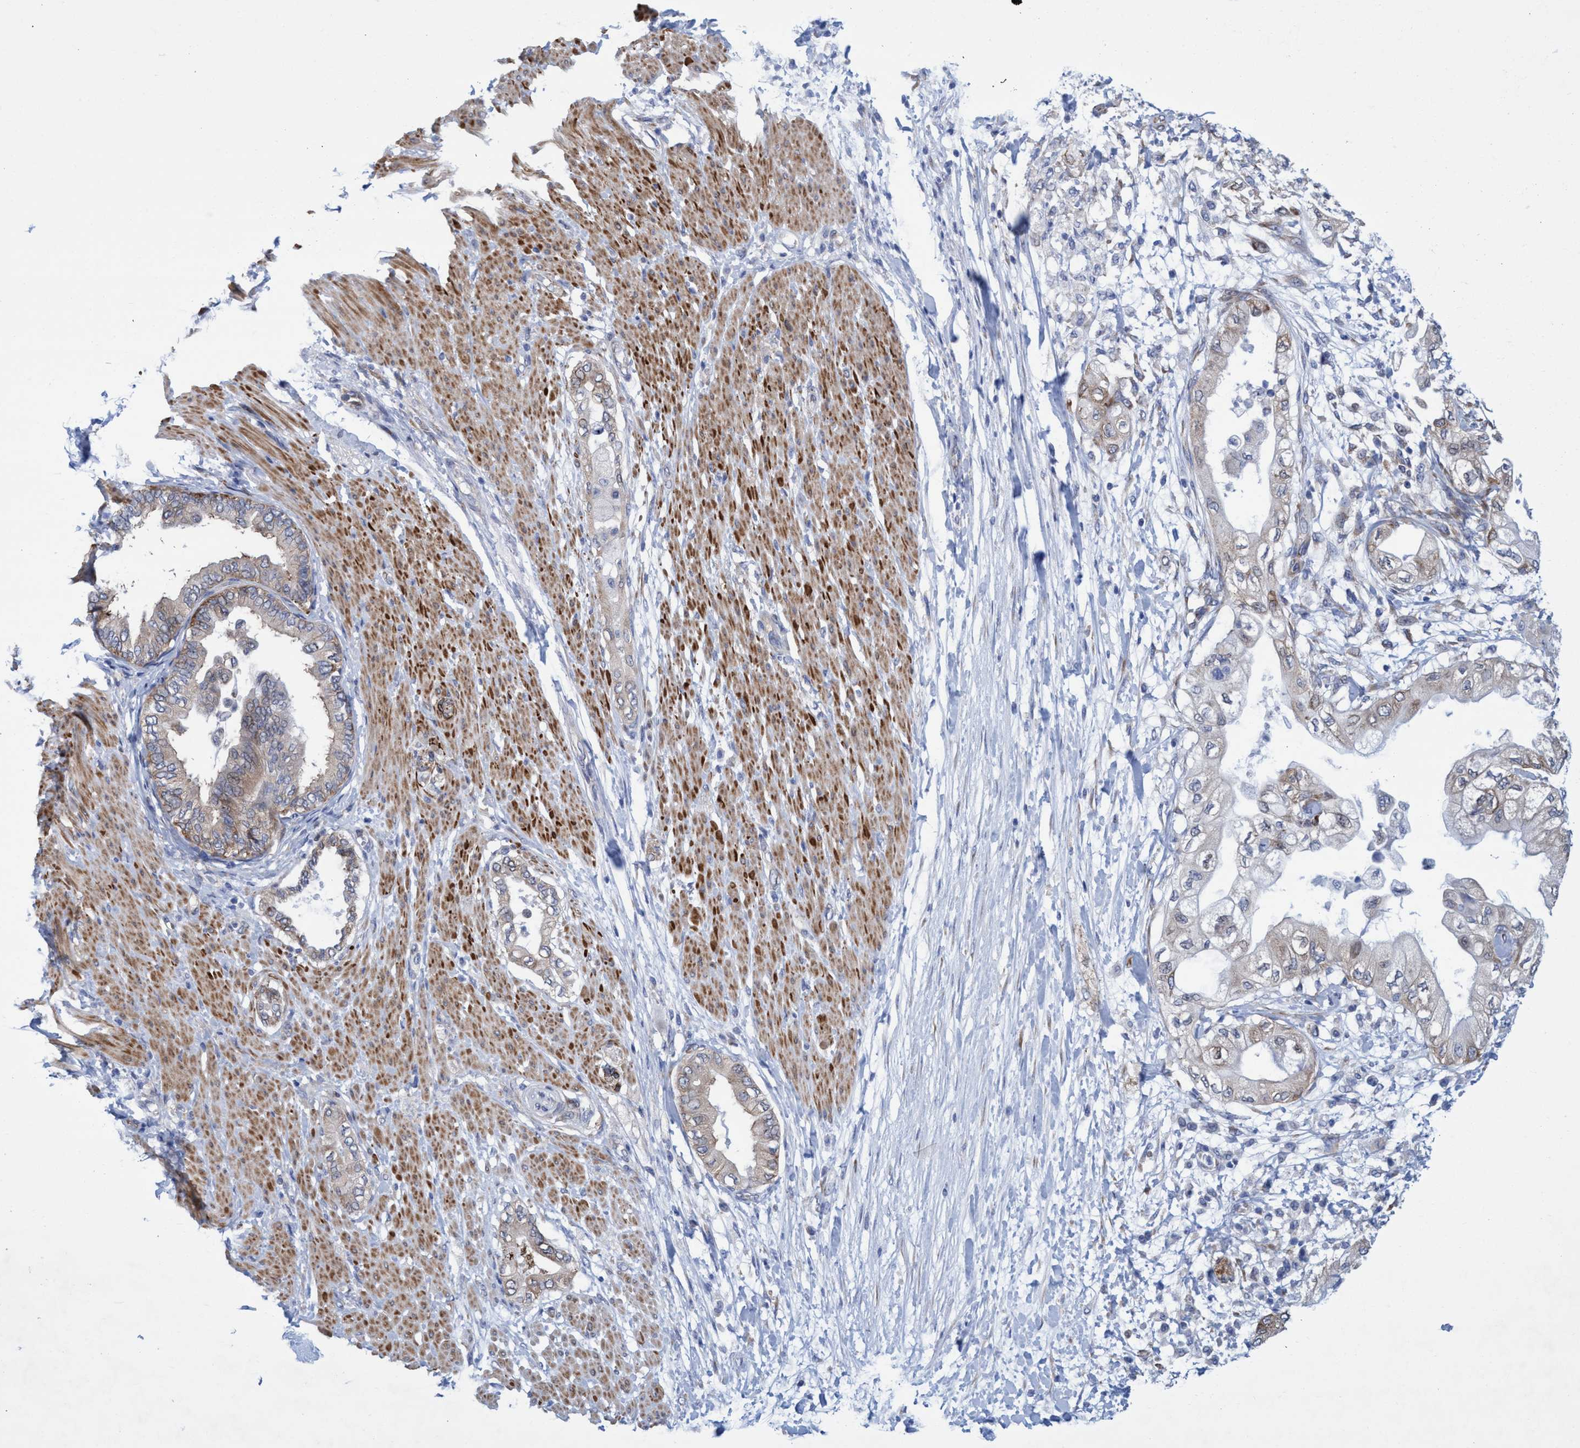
{"staining": {"intensity": "negative", "quantity": "none", "location": "none"}, "tissue": "adipose tissue", "cell_type": "Adipocytes", "image_type": "normal", "snomed": [{"axis": "morphology", "description": "Normal tissue, NOS"}, {"axis": "morphology", "description": "Adenocarcinoma, NOS"}, {"axis": "topography", "description": "Duodenum"}, {"axis": "topography", "description": "Peripheral nerve tissue"}], "caption": "Micrograph shows no protein staining in adipocytes of benign adipose tissue.", "gene": "R3HCC1", "patient": {"sex": "female", "age": 60}}